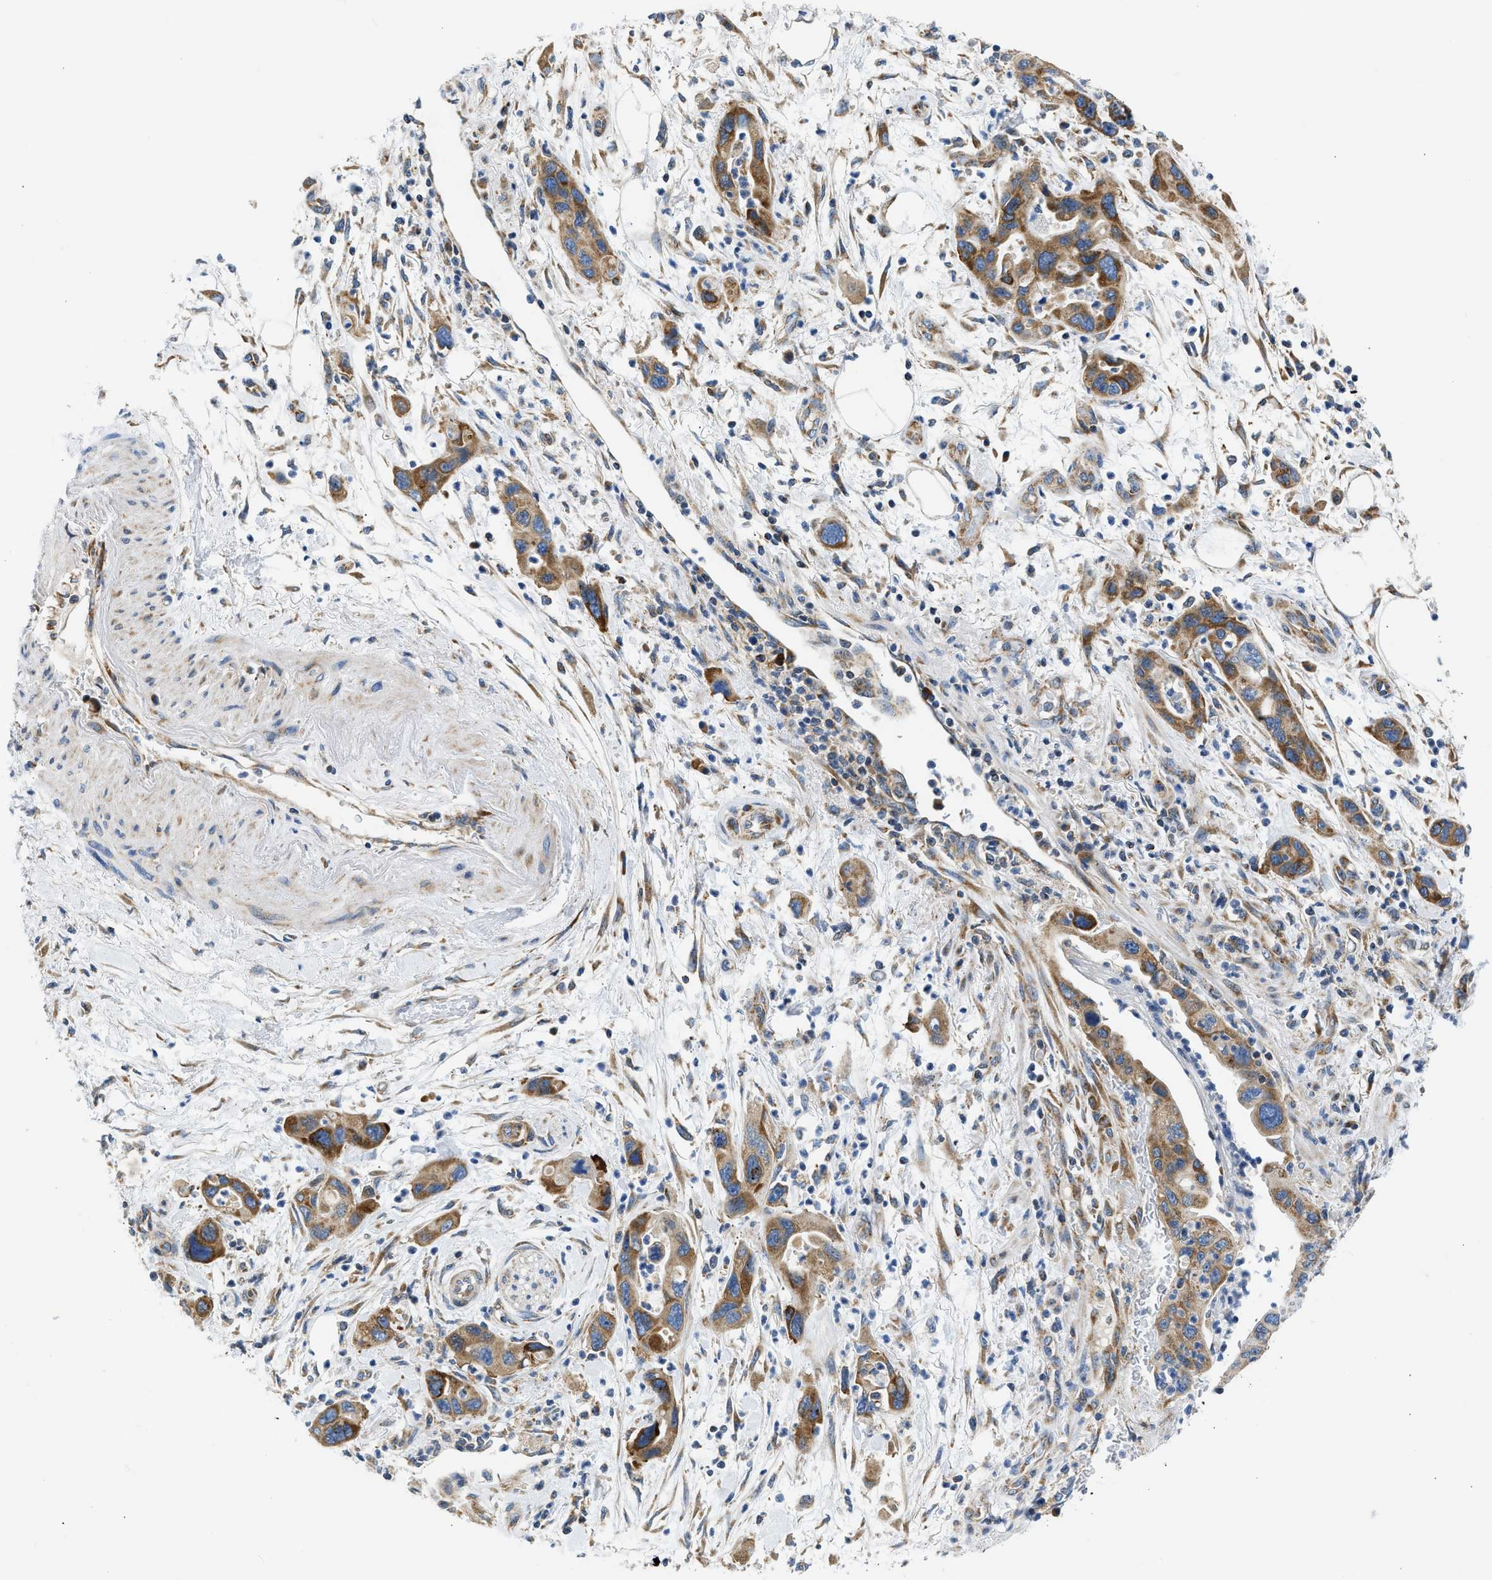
{"staining": {"intensity": "moderate", "quantity": ">75%", "location": "cytoplasmic/membranous"}, "tissue": "pancreatic cancer", "cell_type": "Tumor cells", "image_type": "cancer", "snomed": [{"axis": "morphology", "description": "Normal tissue, NOS"}, {"axis": "morphology", "description": "Adenocarcinoma, NOS"}, {"axis": "topography", "description": "Pancreas"}], "caption": "IHC (DAB) staining of human pancreatic cancer exhibits moderate cytoplasmic/membranous protein expression in approximately >75% of tumor cells.", "gene": "CAMKK2", "patient": {"sex": "female", "age": 71}}